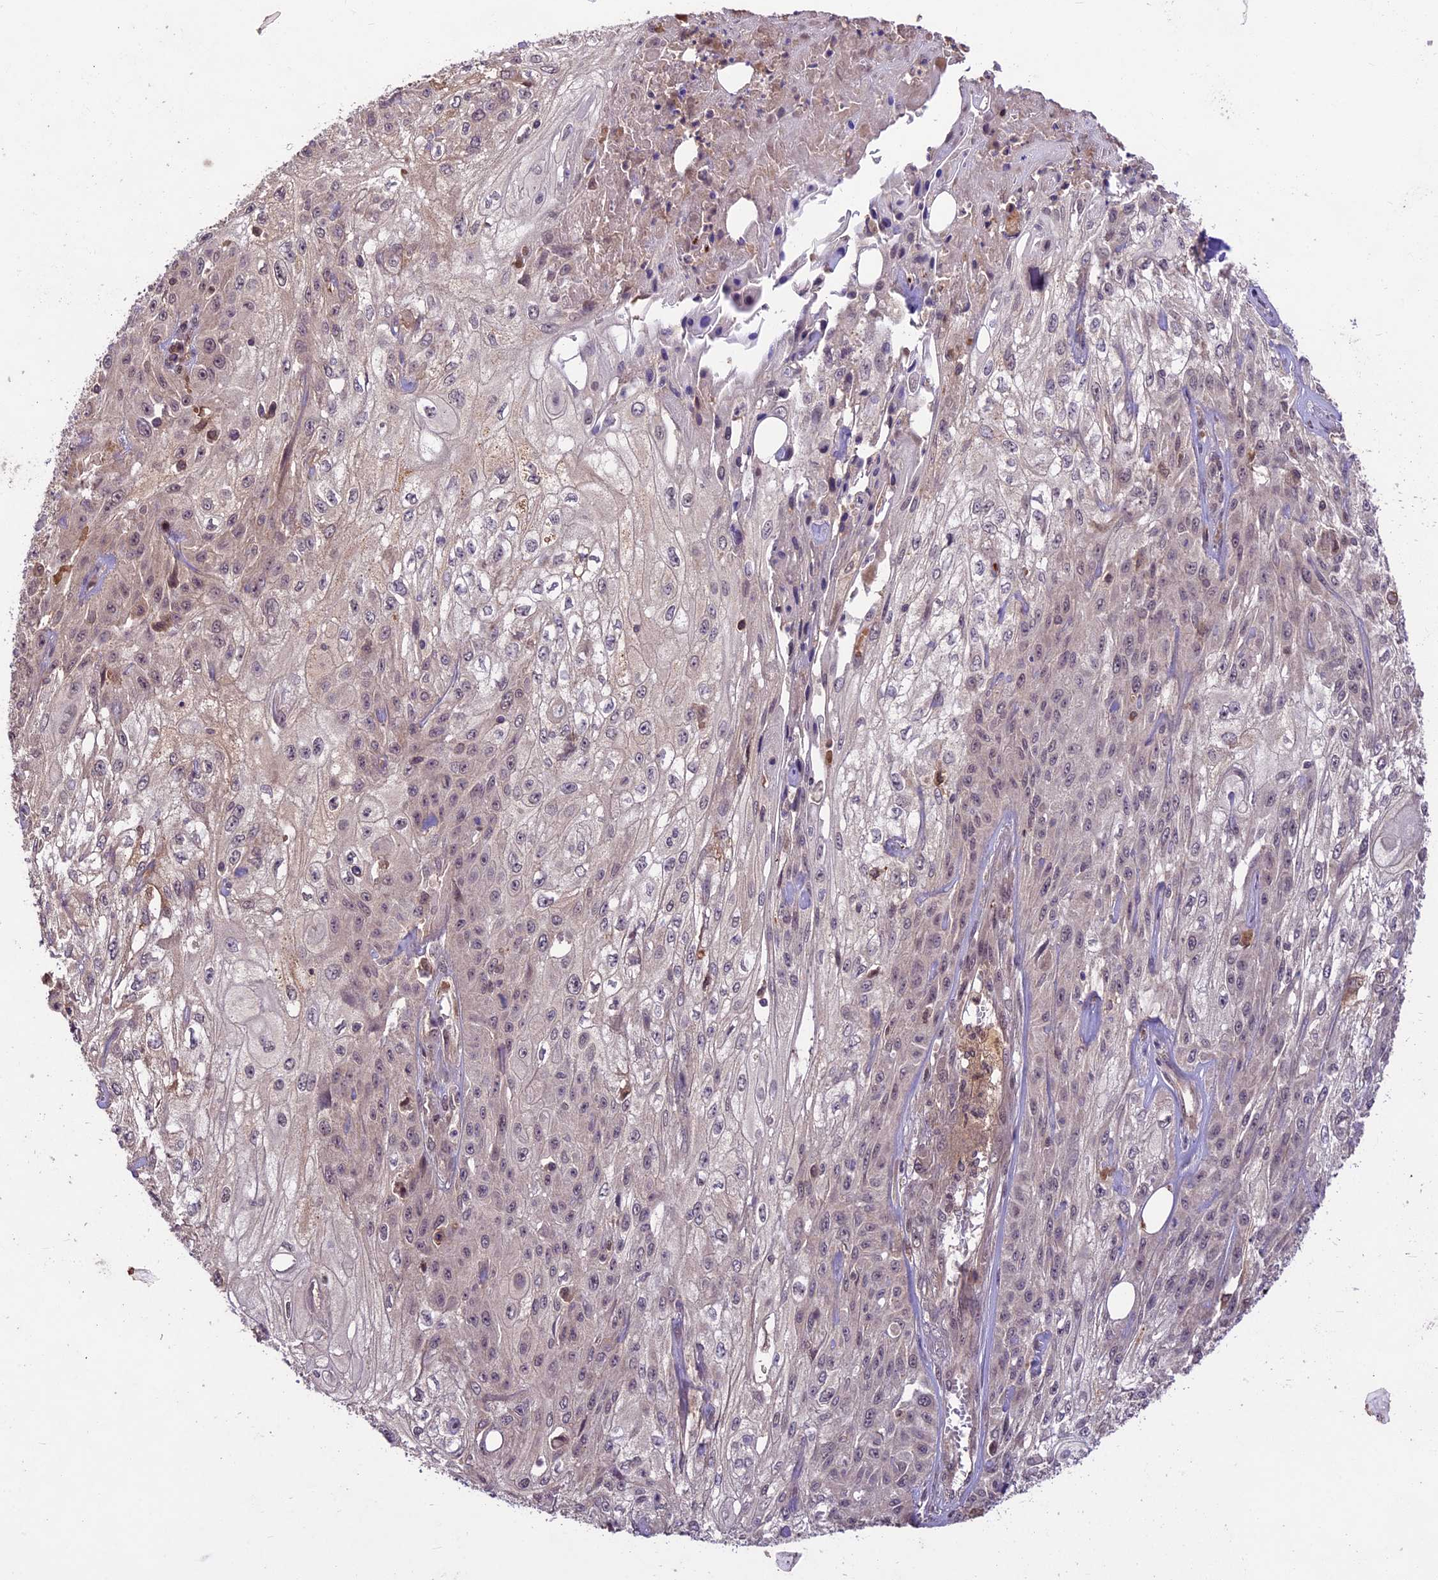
{"staining": {"intensity": "weak", "quantity": "<25%", "location": "nuclear"}, "tissue": "skin cancer", "cell_type": "Tumor cells", "image_type": "cancer", "snomed": [{"axis": "morphology", "description": "Squamous cell carcinoma, NOS"}, {"axis": "morphology", "description": "Squamous cell carcinoma, metastatic, NOS"}, {"axis": "topography", "description": "Skin"}, {"axis": "topography", "description": "Lymph node"}], "caption": "High power microscopy micrograph of an IHC micrograph of skin cancer, revealing no significant positivity in tumor cells.", "gene": "ATP10A", "patient": {"sex": "male", "age": 75}}